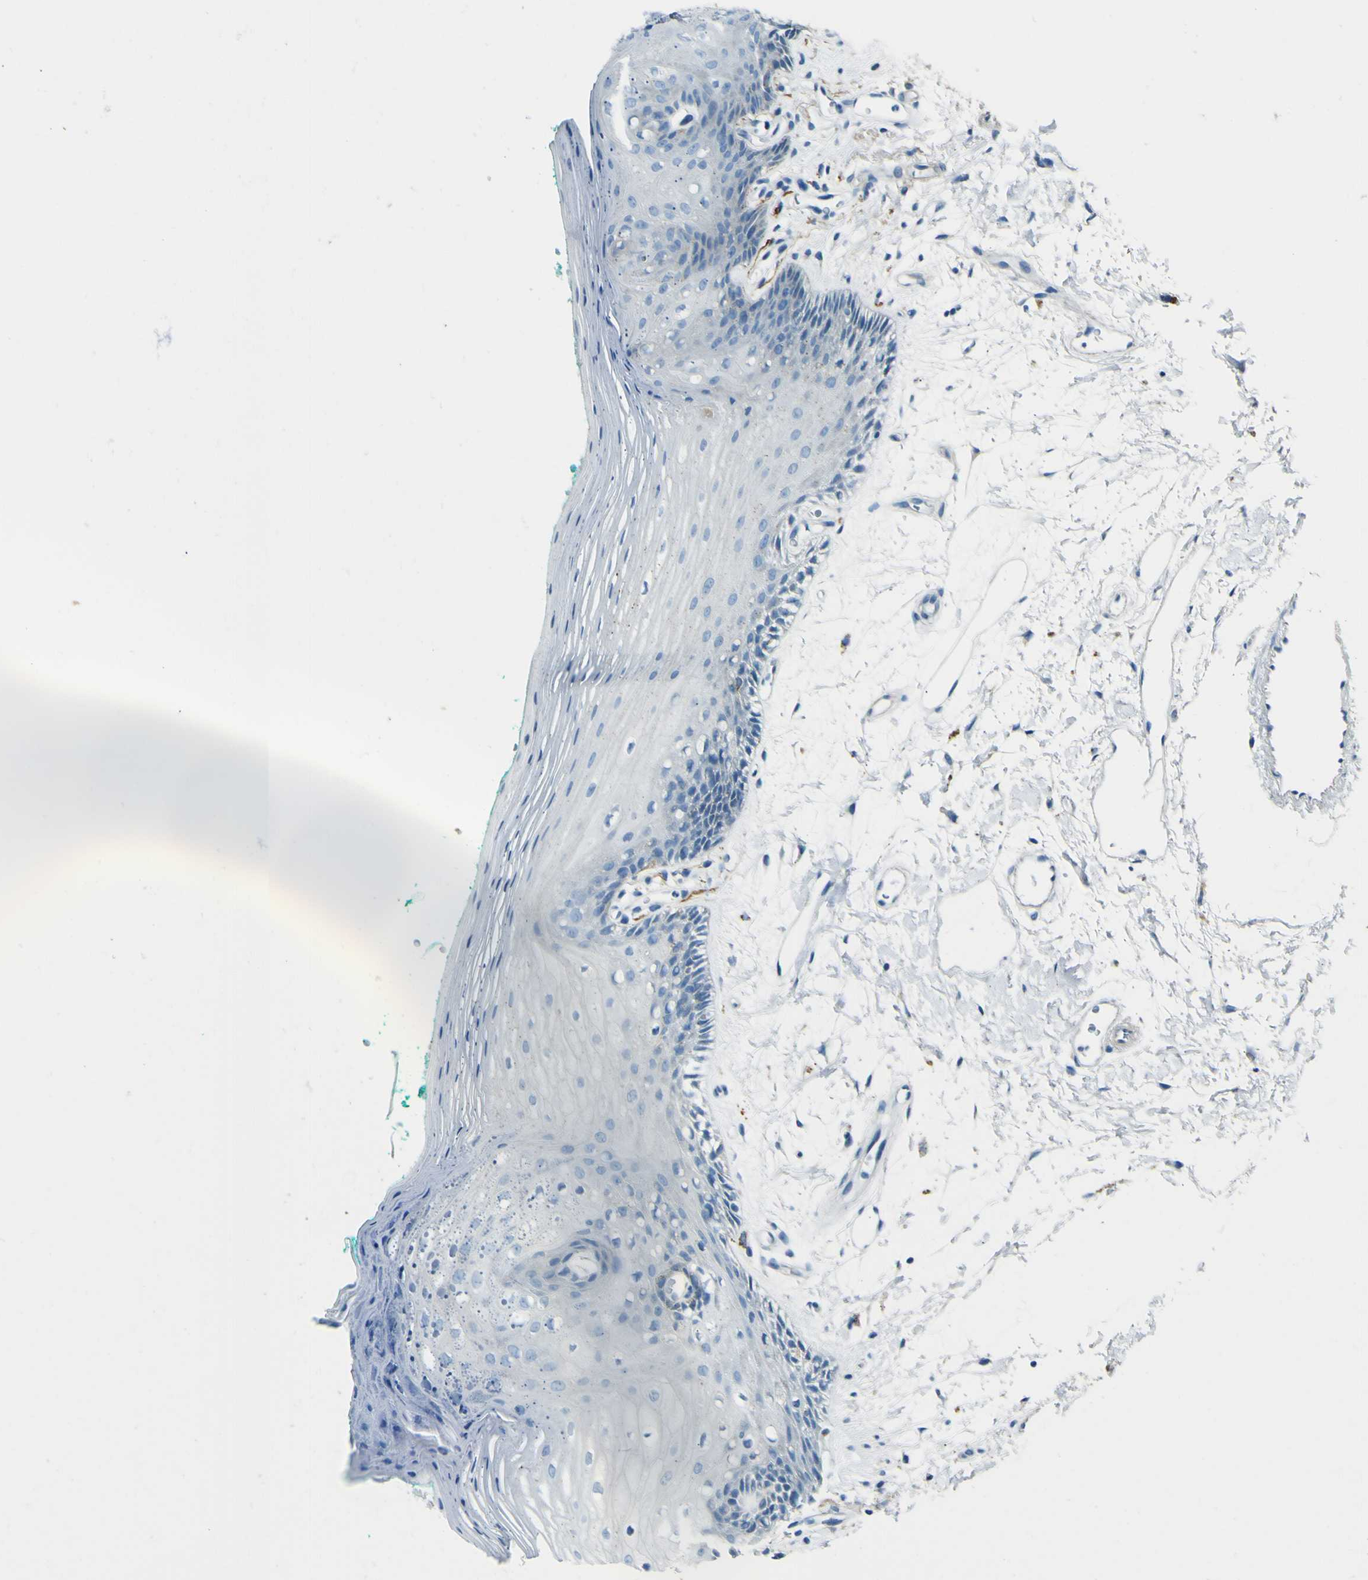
{"staining": {"intensity": "negative", "quantity": "none", "location": "none"}, "tissue": "oral mucosa", "cell_type": "Squamous epithelial cells", "image_type": "normal", "snomed": [{"axis": "morphology", "description": "Normal tissue, NOS"}, {"axis": "topography", "description": "Skeletal muscle"}, {"axis": "topography", "description": "Oral tissue"}, {"axis": "topography", "description": "Peripheral nerve tissue"}], "caption": "Squamous epithelial cells are negative for protein expression in unremarkable human oral mucosa. (Brightfield microscopy of DAB immunohistochemistry at high magnification).", "gene": "PDE9A", "patient": {"sex": "female", "age": 84}}